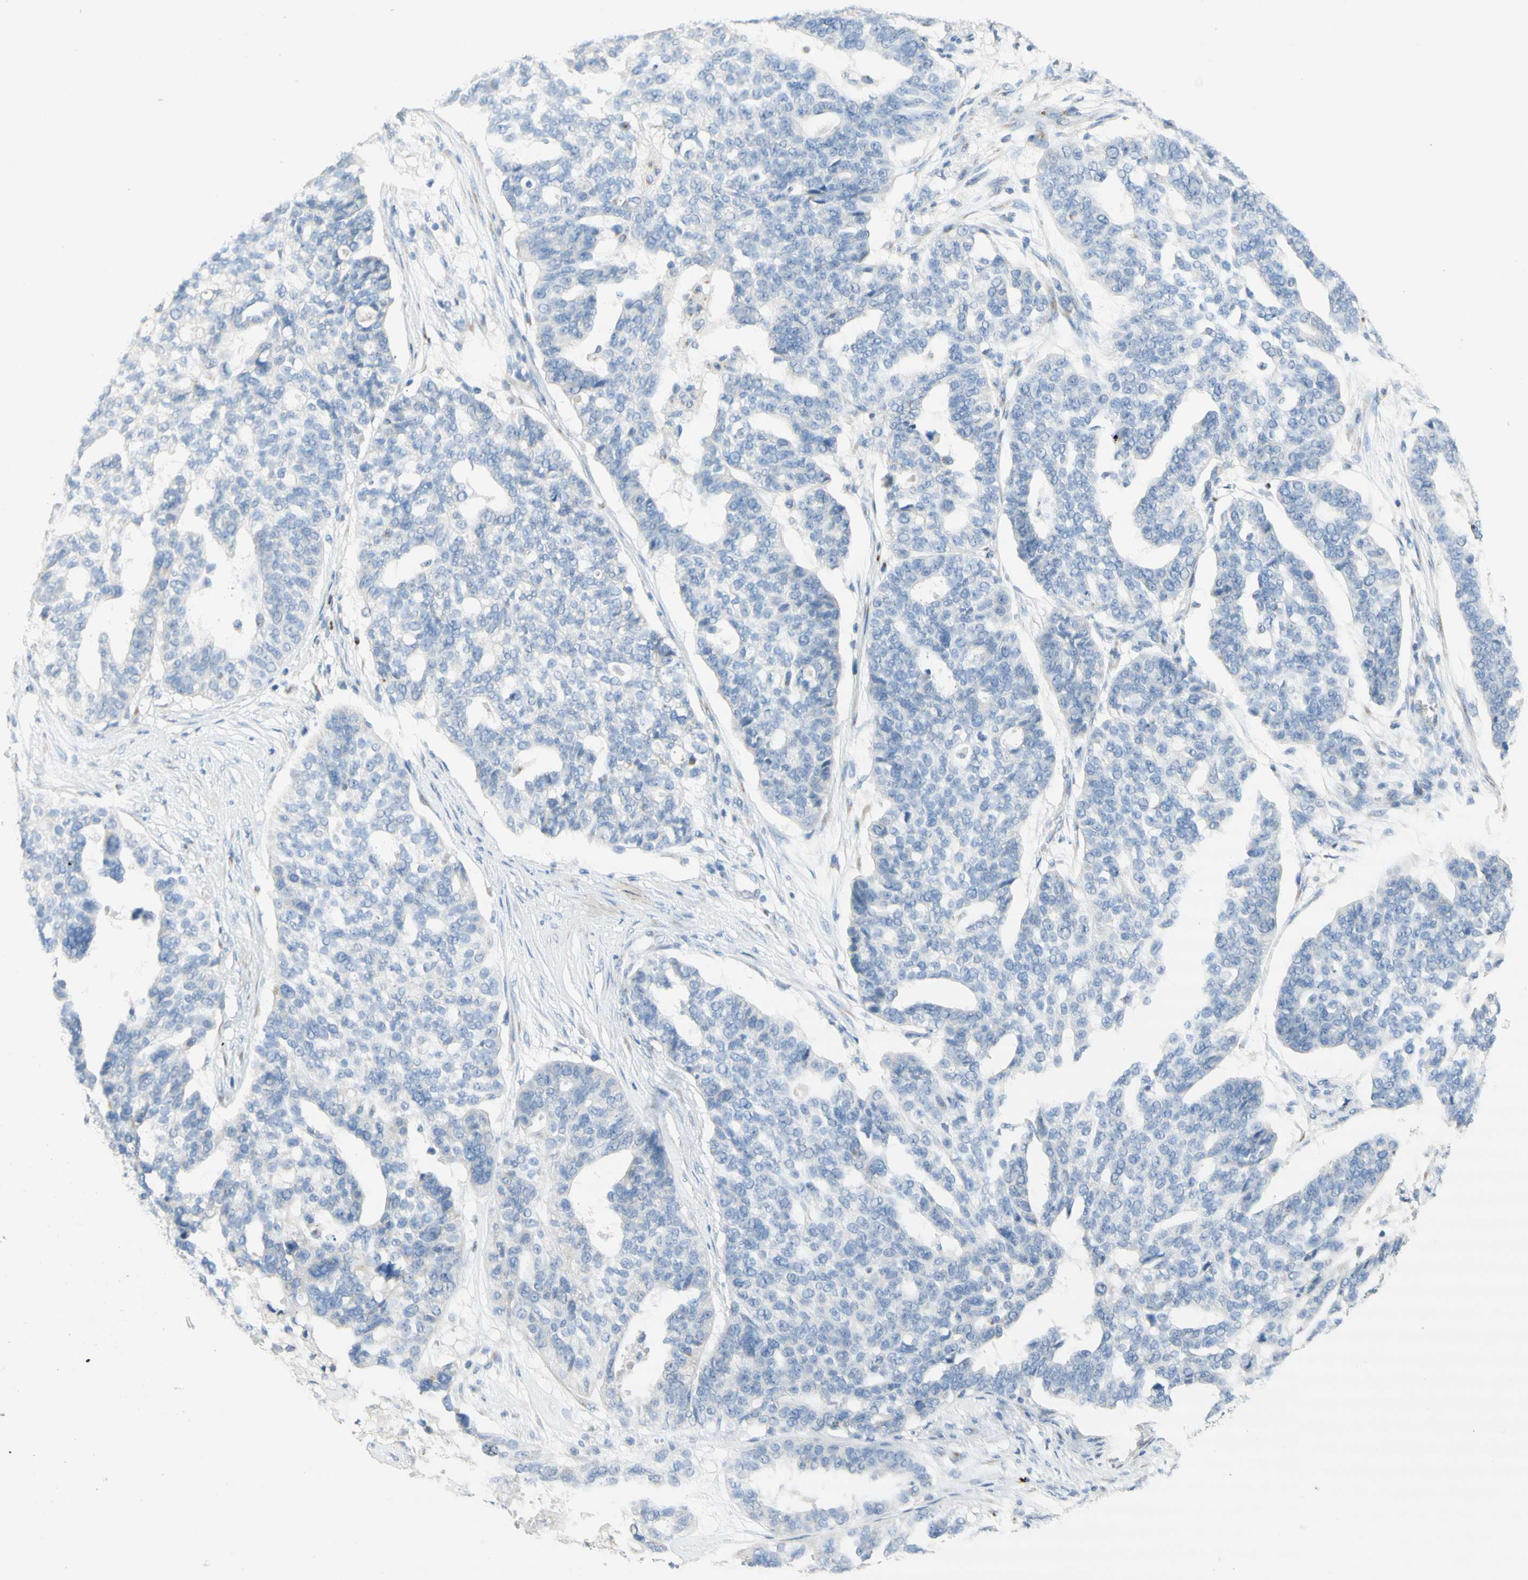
{"staining": {"intensity": "negative", "quantity": "none", "location": "none"}, "tissue": "ovarian cancer", "cell_type": "Tumor cells", "image_type": "cancer", "snomed": [{"axis": "morphology", "description": "Cystadenocarcinoma, serous, NOS"}, {"axis": "topography", "description": "Ovary"}], "caption": "Immunohistochemistry (IHC) image of ovarian cancer (serous cystadenocarcinoma) stained for a protein (brown), which exhibits no positivity in tumor cells.", "gene": "MANEA", "patient": {"sex": "female", "age": 59}}